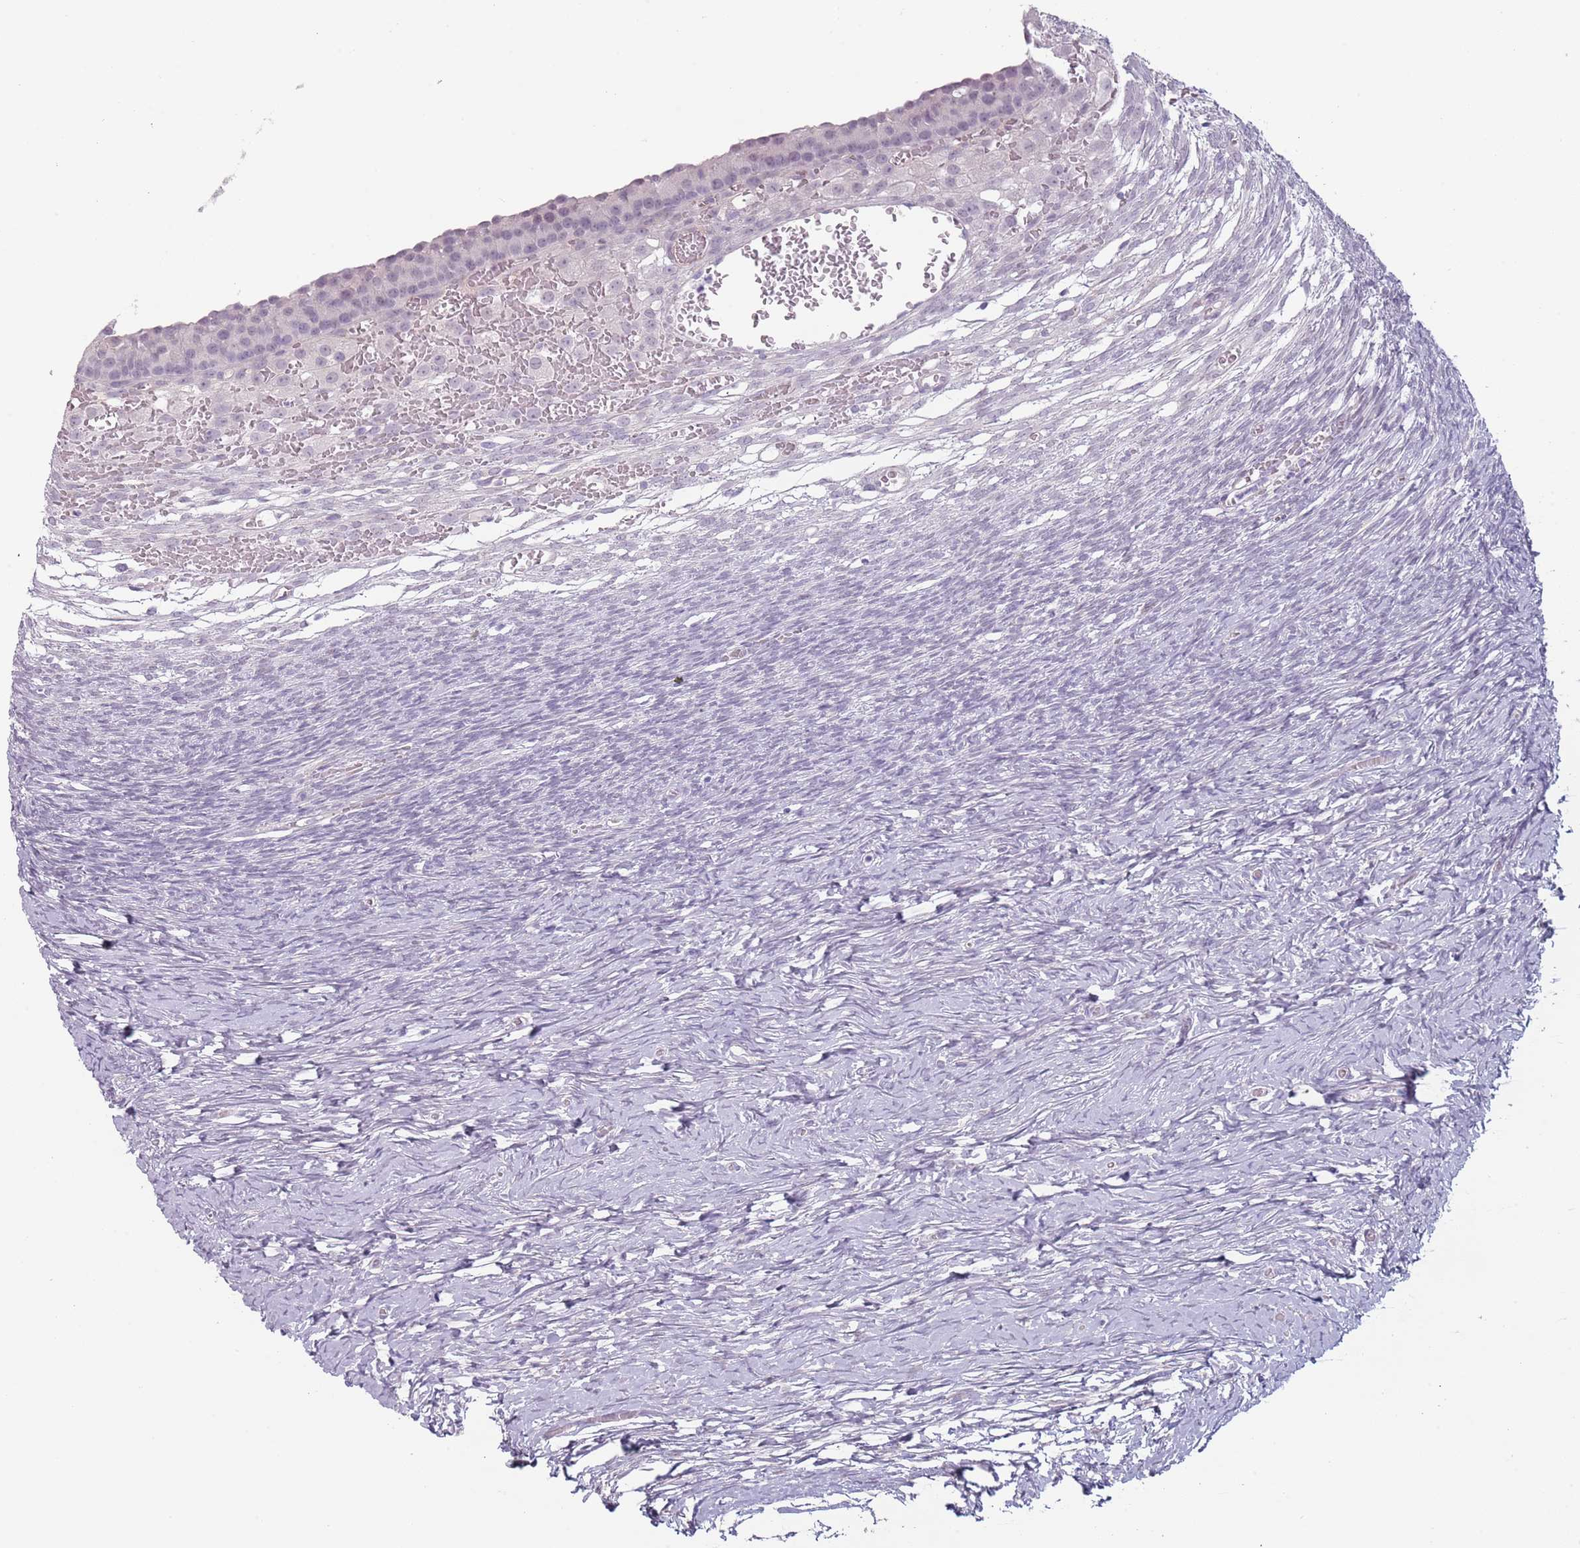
{"staining": {"intensity": "negative", "quantity": "none", "location": "none"}, "tissue": "ovary", "cell_type": "Ovarian stroma cells", "image_type": "normal", "snomed": [{"axis": "morphology", "description": "Normal tissue, NOS"}, {"axis": "topography", "description": "Ovary"}], "caption": "DAB (3,3'-diaminobenzidine) immunohistochemical staining of unremarkable human ovary exhibits no significant staining in ovarian stroma cells.", "gene": "RFX2", "patient": {"sex": "female", "age": 39}}